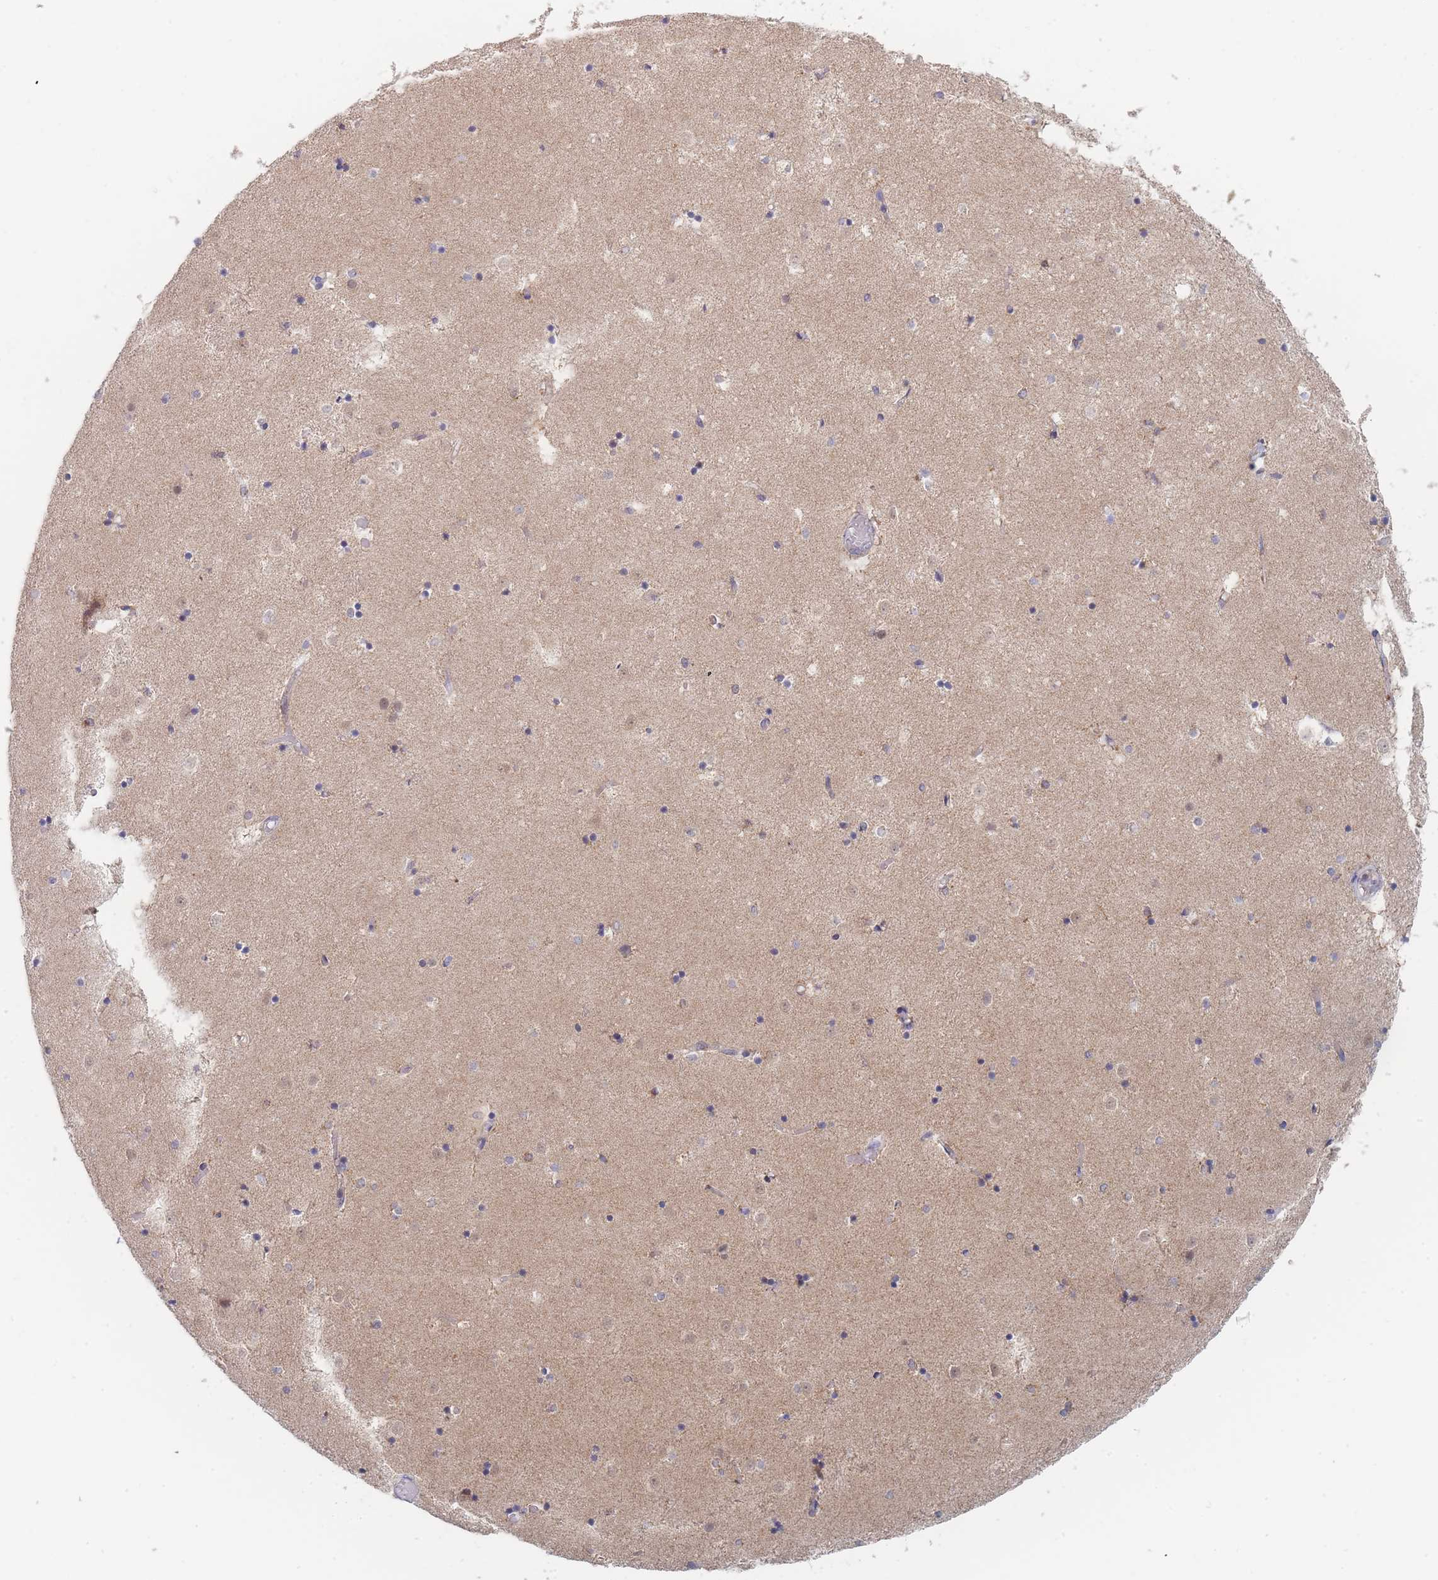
{"staining": {"intensity": "weak", "quantity": "<25%", "location": "nuclear"}, "tissue": "caudate", "cell_type": "Glial cells", "image_type": "normal", "snomed": [{"axis": "morphology", "description": "Normal tissue, NOS"}, {"axis": "topography", "description": "Lateral ventricle wall"}], "caption": "IHC of benign human caudate shows no staining in glial cells.", "gene": "PPP6C", "patient": {"sex": "female", "age": 52}}